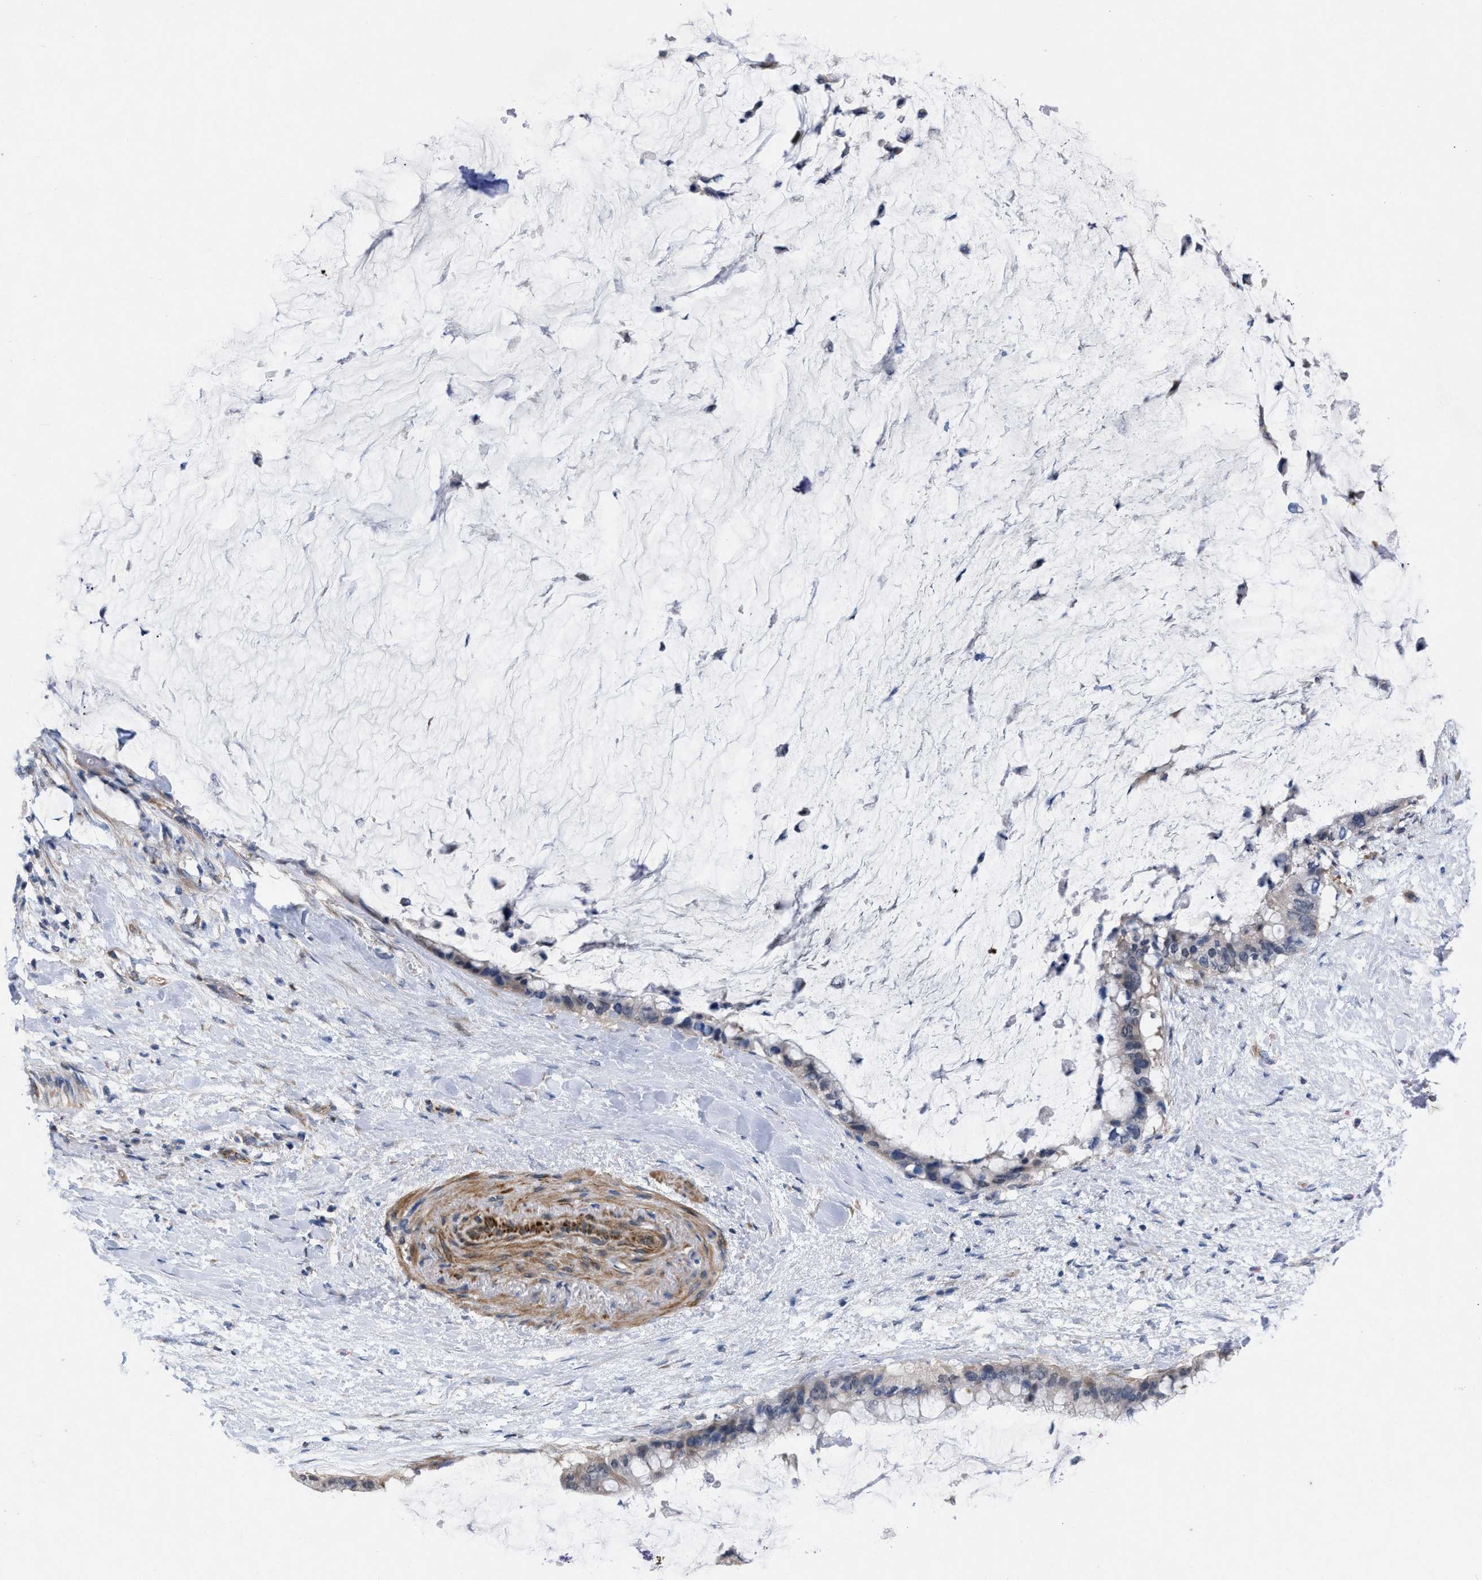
{"staining": {"intensity": "negative", "quantity": "none", "location": "none"}, "tissue": "pancreatic cancer", "cell_type": "Tumor cells", "image_type": "cancer", "snomed": [{"axis": "morphology", "description": "Adenocarcinoma, NOS"}, {"axis": "topography", "description": "Pancreas"}], "caption": "Immunohistochemical staining of human pancreatic adenocarcinoma demonstrates no significant staining in tumor cells.", "gene": "TMEM131", "patient": {"sex": "male", "age": 41}}